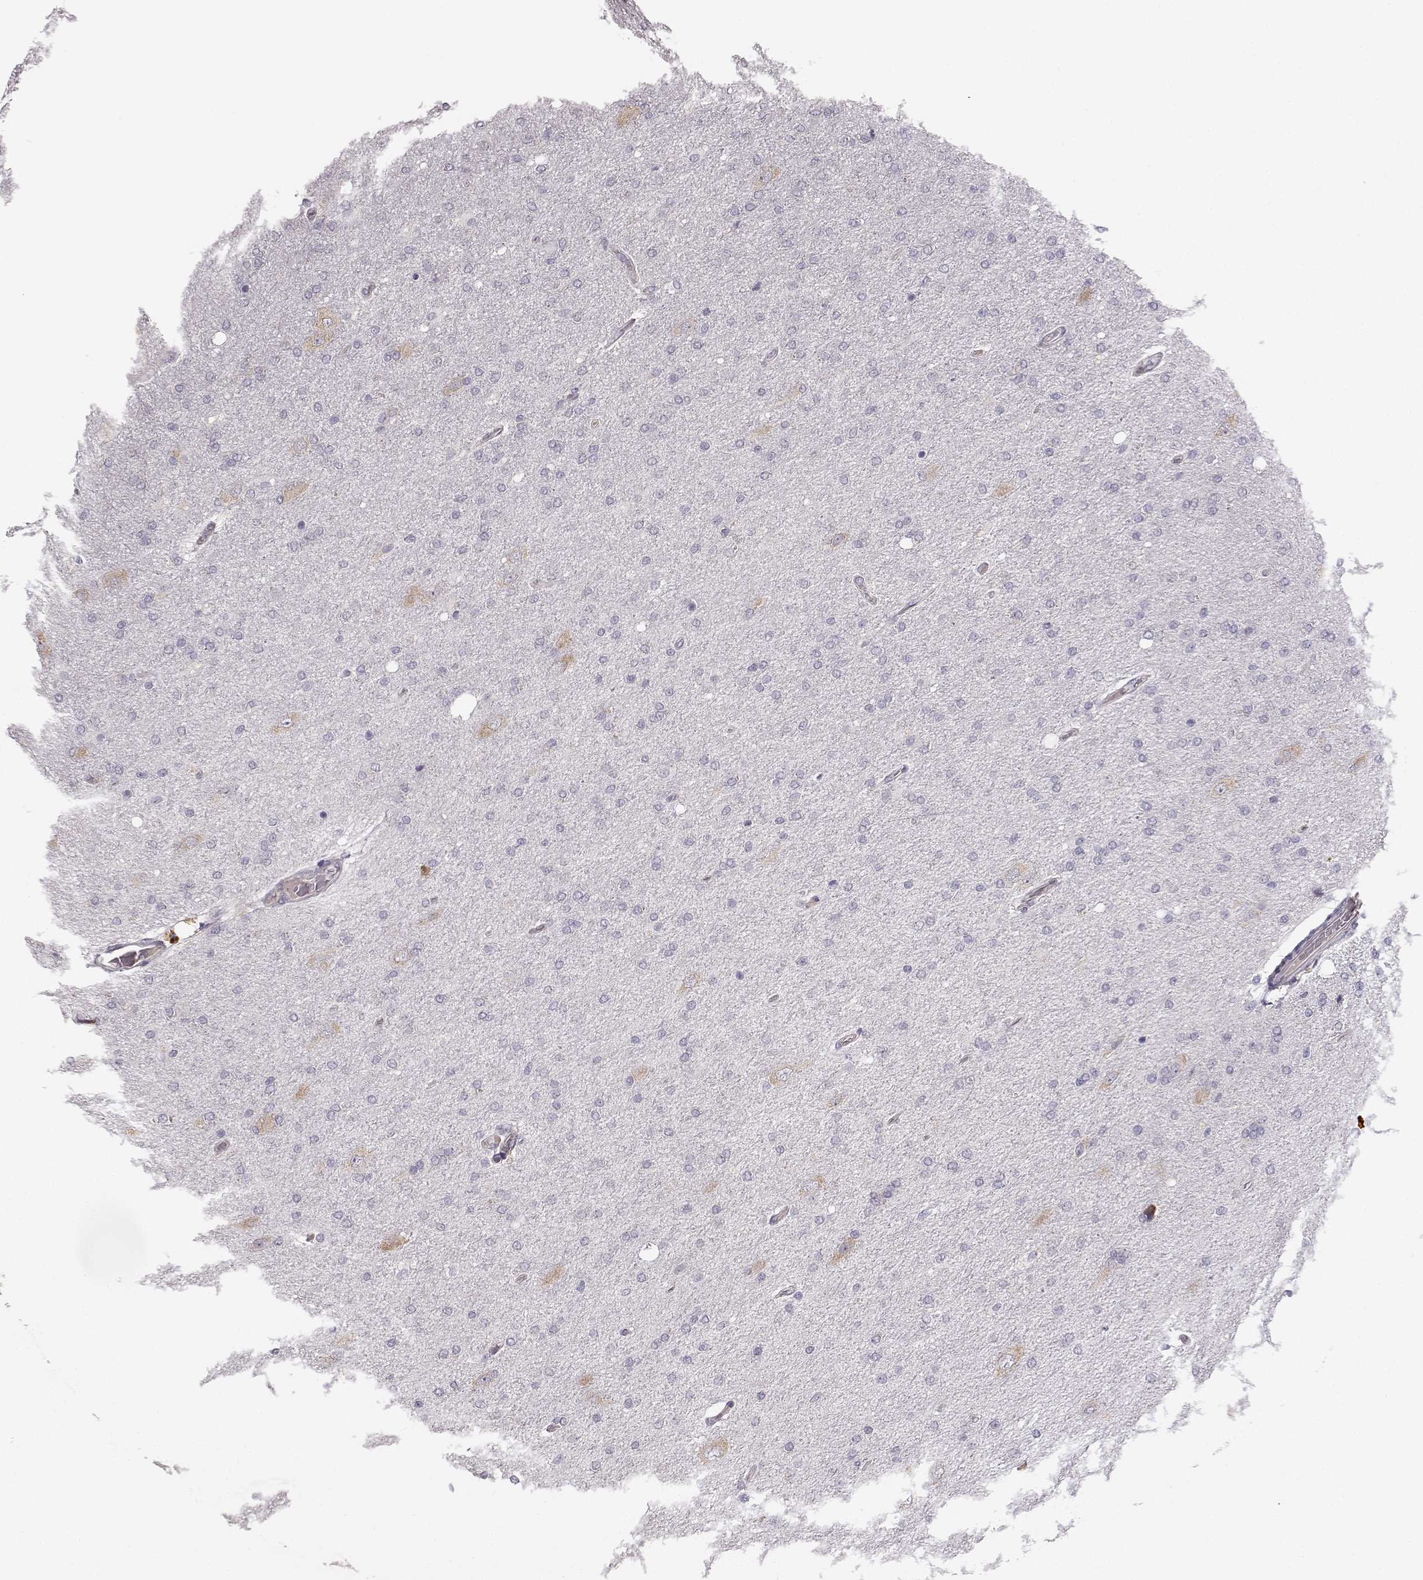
{"staining": {"intensity": "negative", "quantity": "none", "location": "none"}, "tissue": "glioma", "cell_type": "Tumor cells", "image_type": "cancer", "snomed": [{"axis": "morphology", "description": "Glioma, malignant, High grade"}, {"axis": "topography", "description": "Cerebral cortex"}], "caption": "This is an IHC image of malignant high-grade glioma. There is no positivity in tumor cells.", "gene": "BFSP2", "patient": {"sex": "male", "age": 70}}